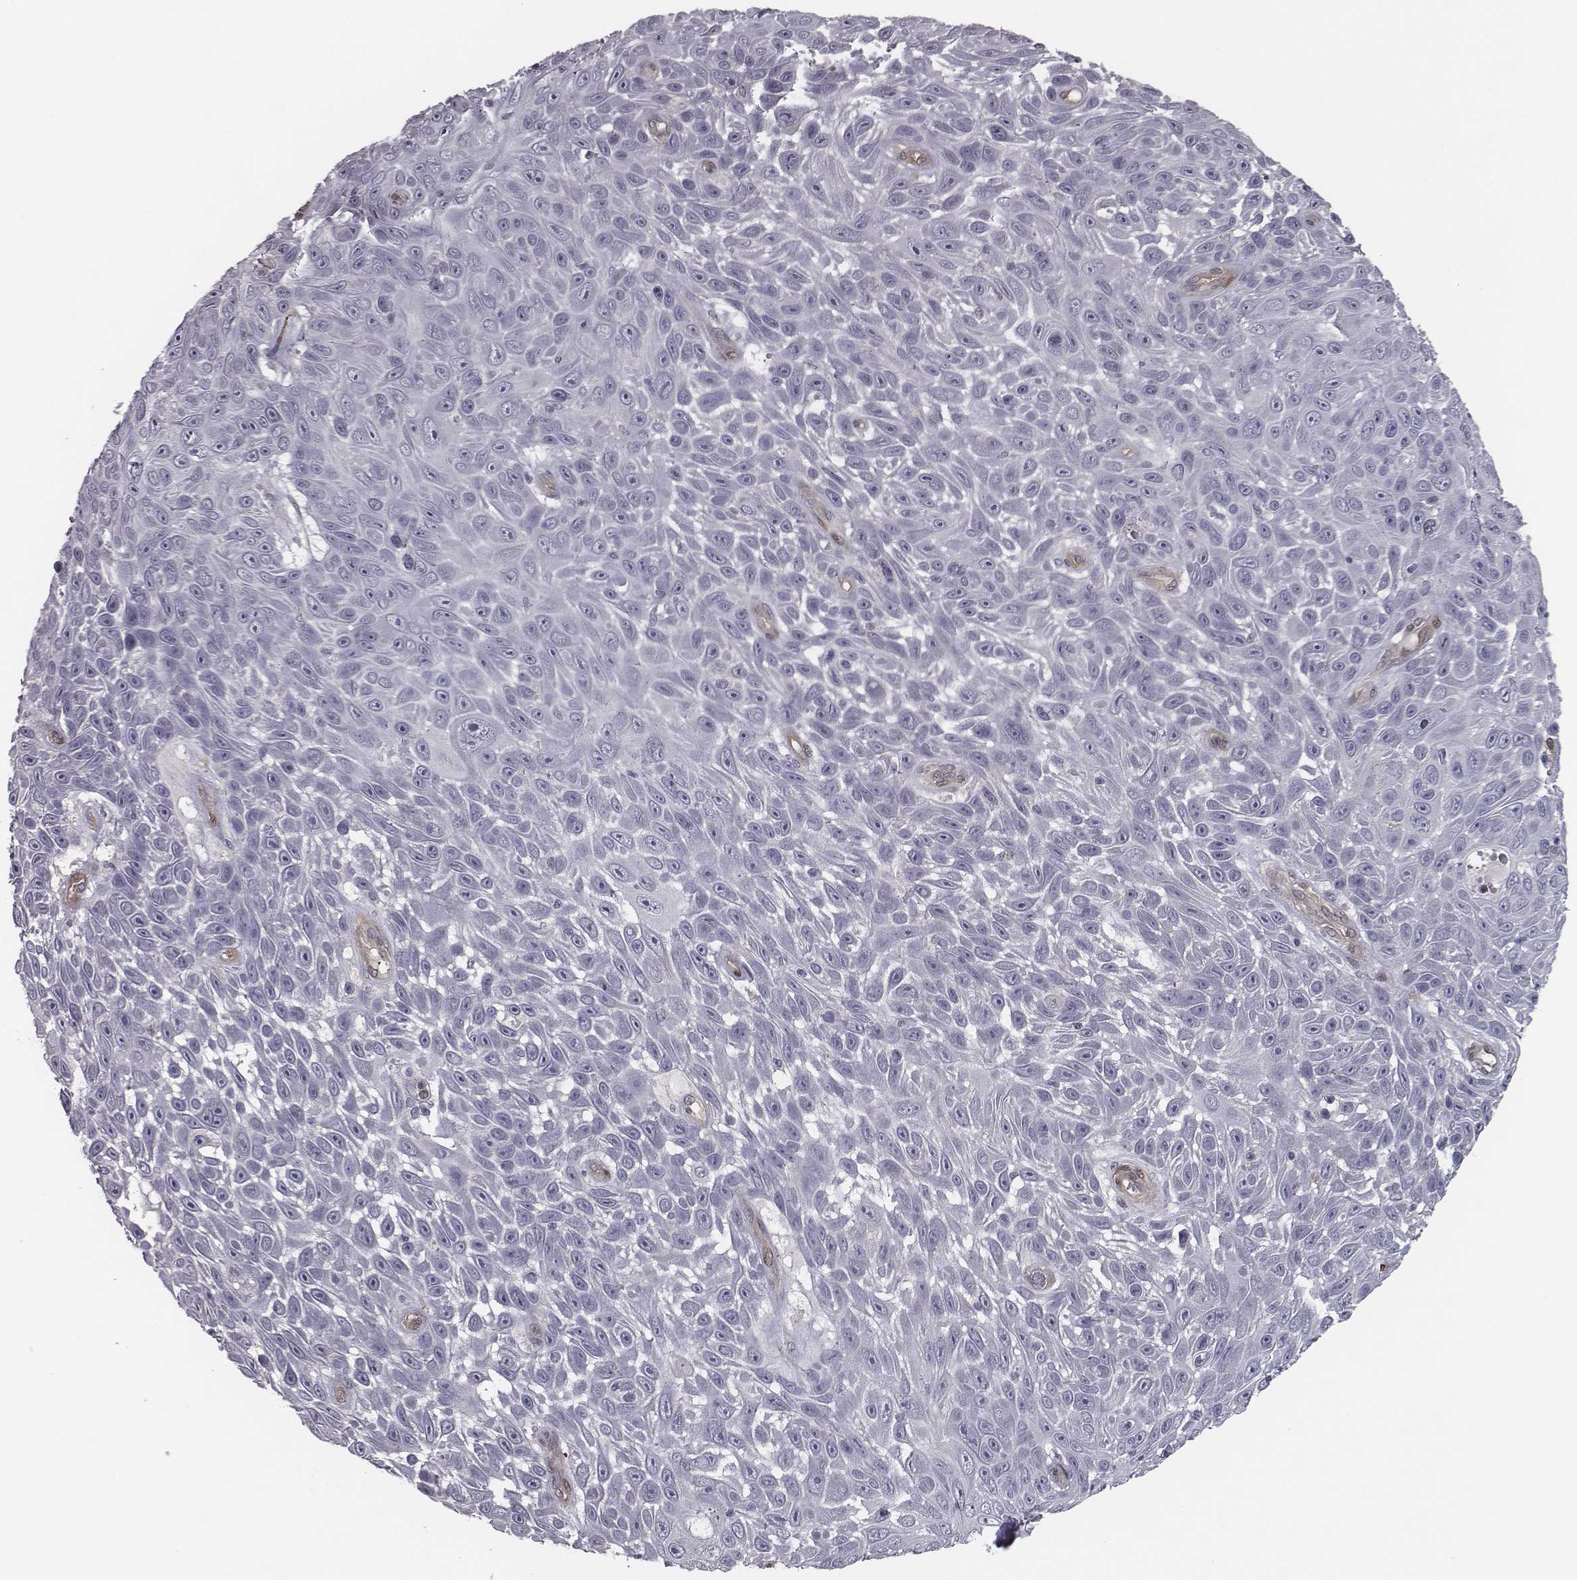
{"staining": {"intensity": "negative", "quantity": "none", "location": "none"}, "tissue": "skin cancer", "cell_type": "Tumor cells", "image_type": "cancer", "snomed": [{"axis": "morphology", "description": "Squamous cell carcinoma, NOS"}, {"axis": "topography", "description": "Skin"}], "caption": "The photomicrograph reveals no significant expression in tumor cells of skin squamous cell carcinoma. (Immunohistochemistry (ihc), brightfield microscopy, high magnification).", "gene": "ISYNA1", "patient": {"sex": "male", "age": 82}}